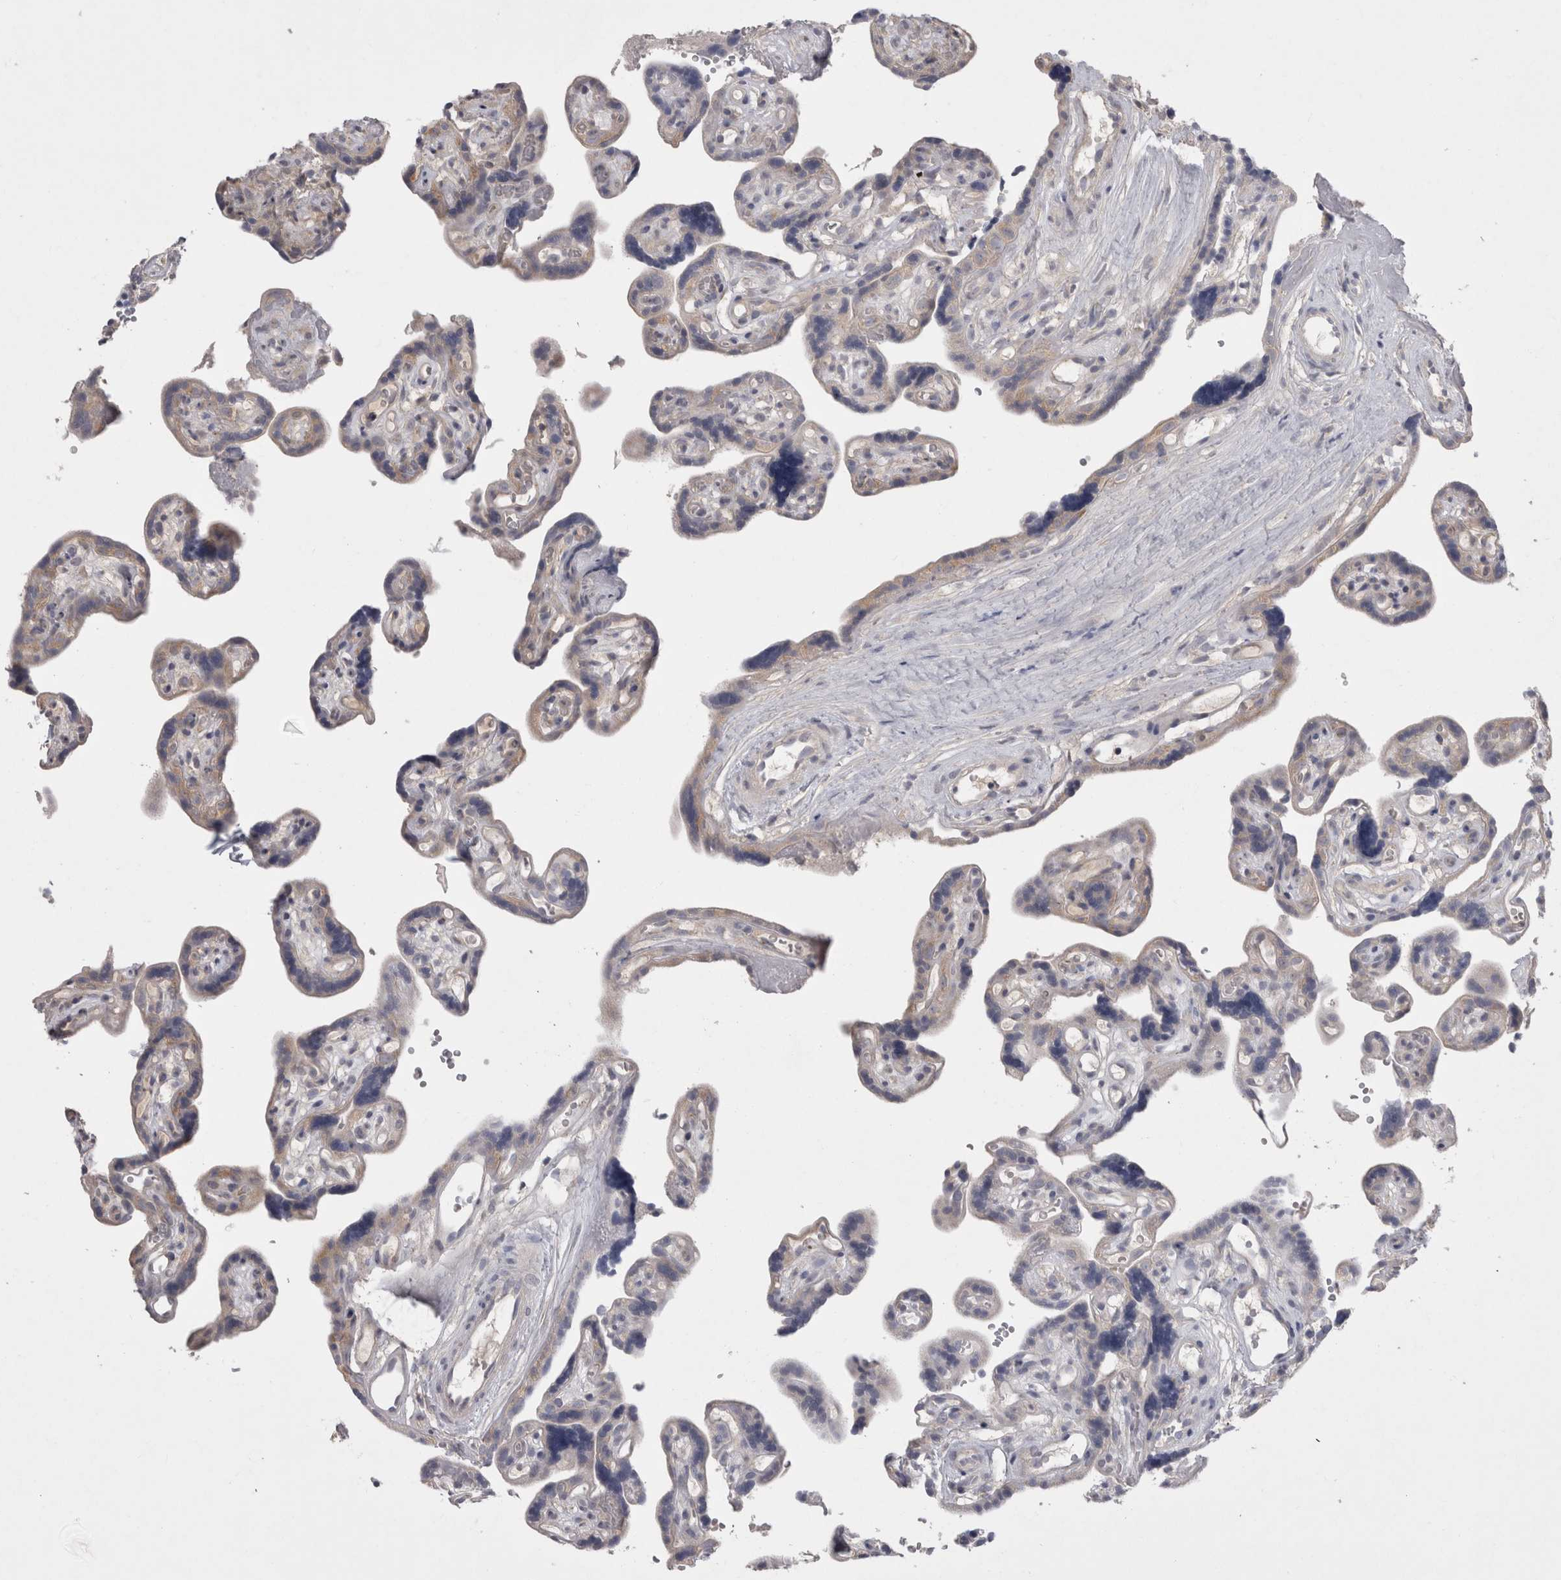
{"staining": {"intensity": "weak", "quantity": ">75%", "location": "cytoplasmic/membranous"}, "tissue": "placenta", "cell_type": "Decidual cells", "image_type": "normal", "snomed": [{"axis": "morphology", "description": "Normal tissue, NOS"}, {"axis": "topography", "description": "Placenta"}], "caption": "Human placenta stained for a protein (brown) displays weak cytoplasmic/membranous positive staining in approximately >75% of decidual cells.", "gene": "LRRC40", "patient": {"sex": "female", "age": 30}}